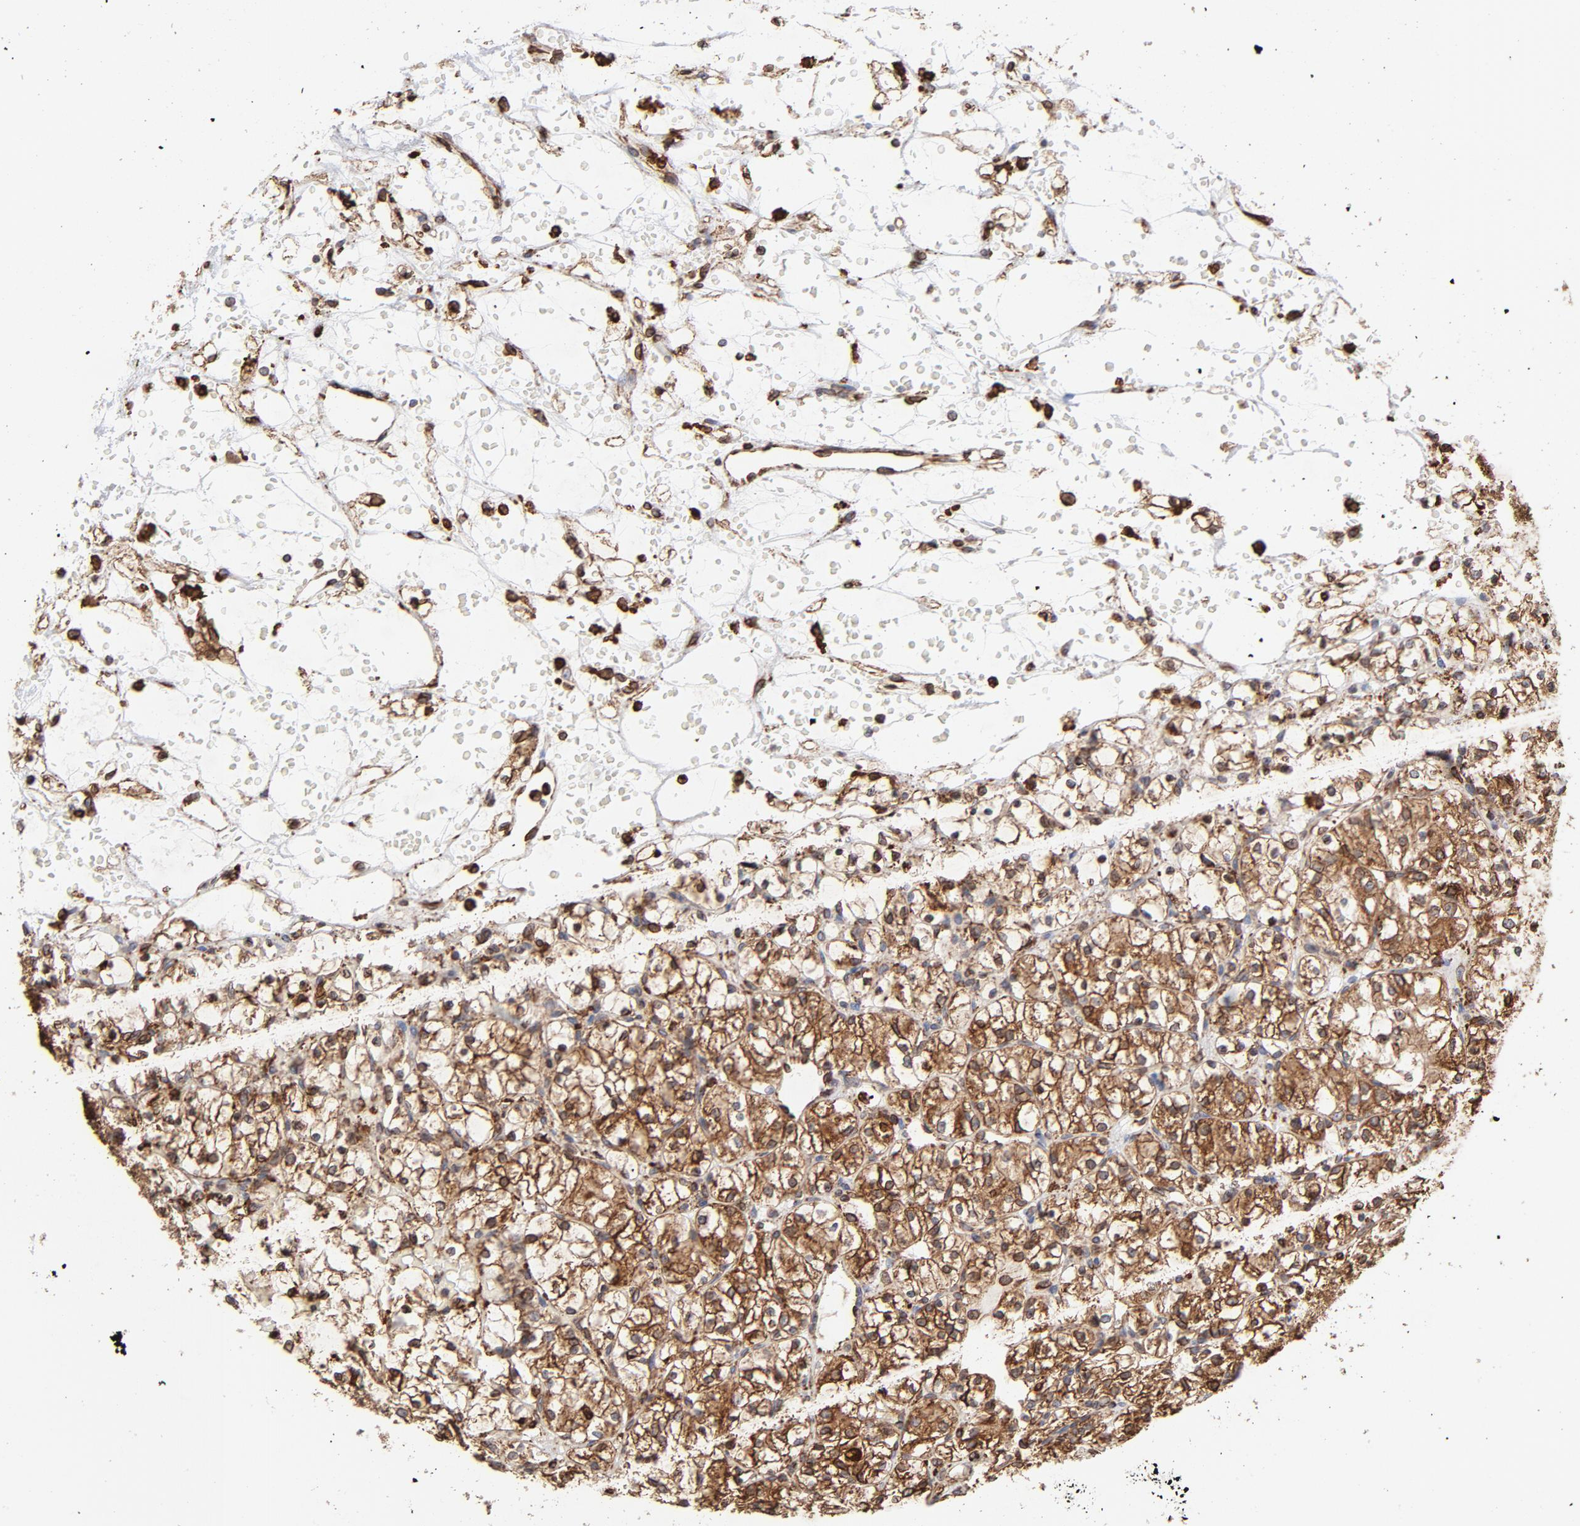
{"staining": {"intensity": "strong", "quantity": ">75%", "location": "cytoplasmic/membranous"}, "tissue": "renal cancer", "cell_type": "Tumor cells", "image_type": "cancer", "snomed": [{"axis": "morphology", "description": "Adenocarcinoma, NOS"}, {"axis": "topography", "description": "Kidney"}], "caption": "Strong cytoplasmic/membranous staining for a protein is present in about >75% of tumor cells of renal adenocarcinoma using IHC.", "gene": "CANX", "patient": {"sex": "female", "age": 60}}